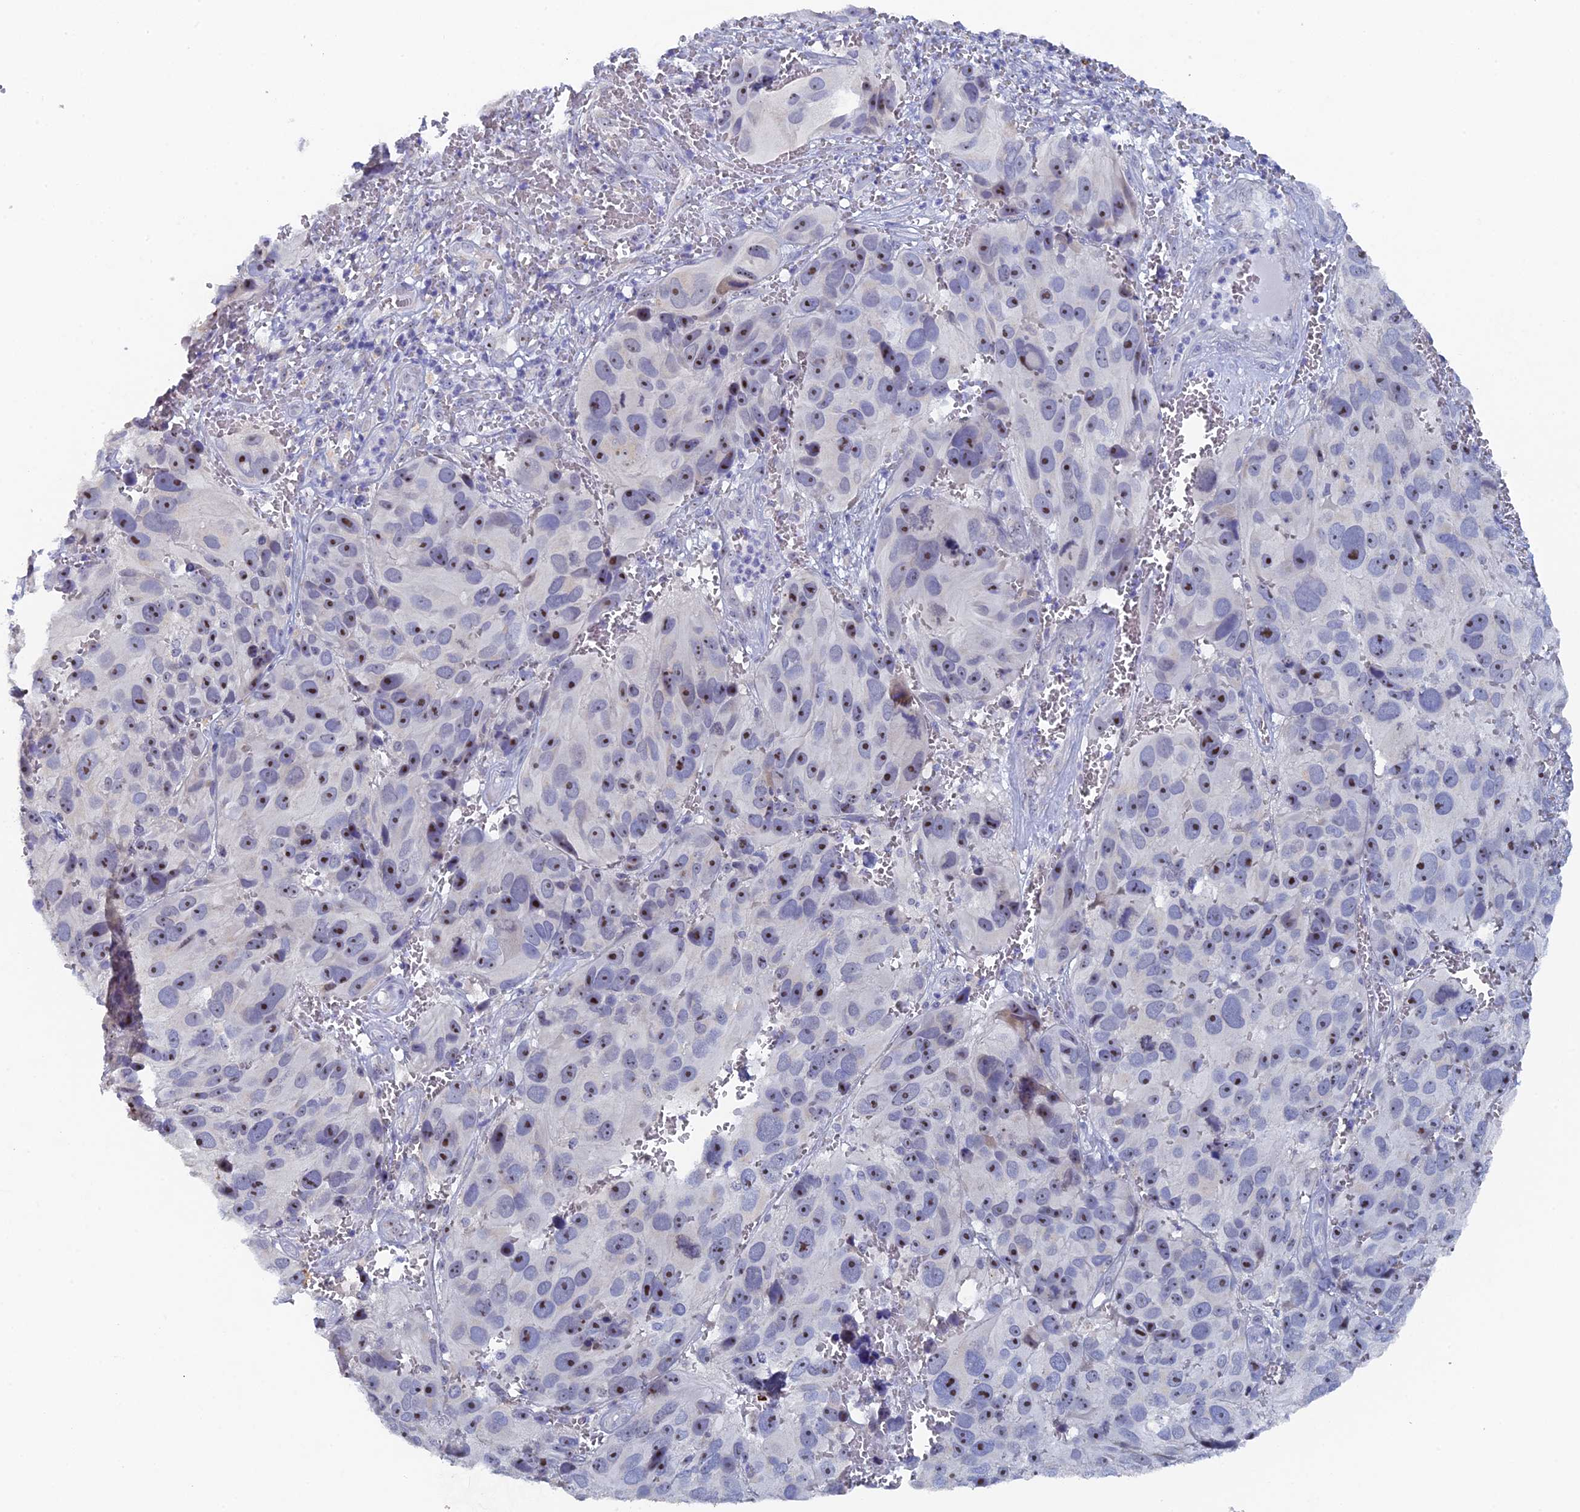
{"staining": {"intensity": "moderate", "quantity": "25%-75%", "location": "nuclear"}, "tissue": "melanoma", "cell_type": "Tumor cells", "image_type": "cancer", "snomed": [{"axis": "morphology", "description": "Malignant melanoma, NOS"}, {"axis": "topography", "description": "Skin"}], "caption": "Brown immunohistochemical staining in malignant melanoma shows moderate nuclear staining in about 25%-75% of tumor cells.", "gene": "SRFBP1", "patient": {"sex": "male", "age": 84}}